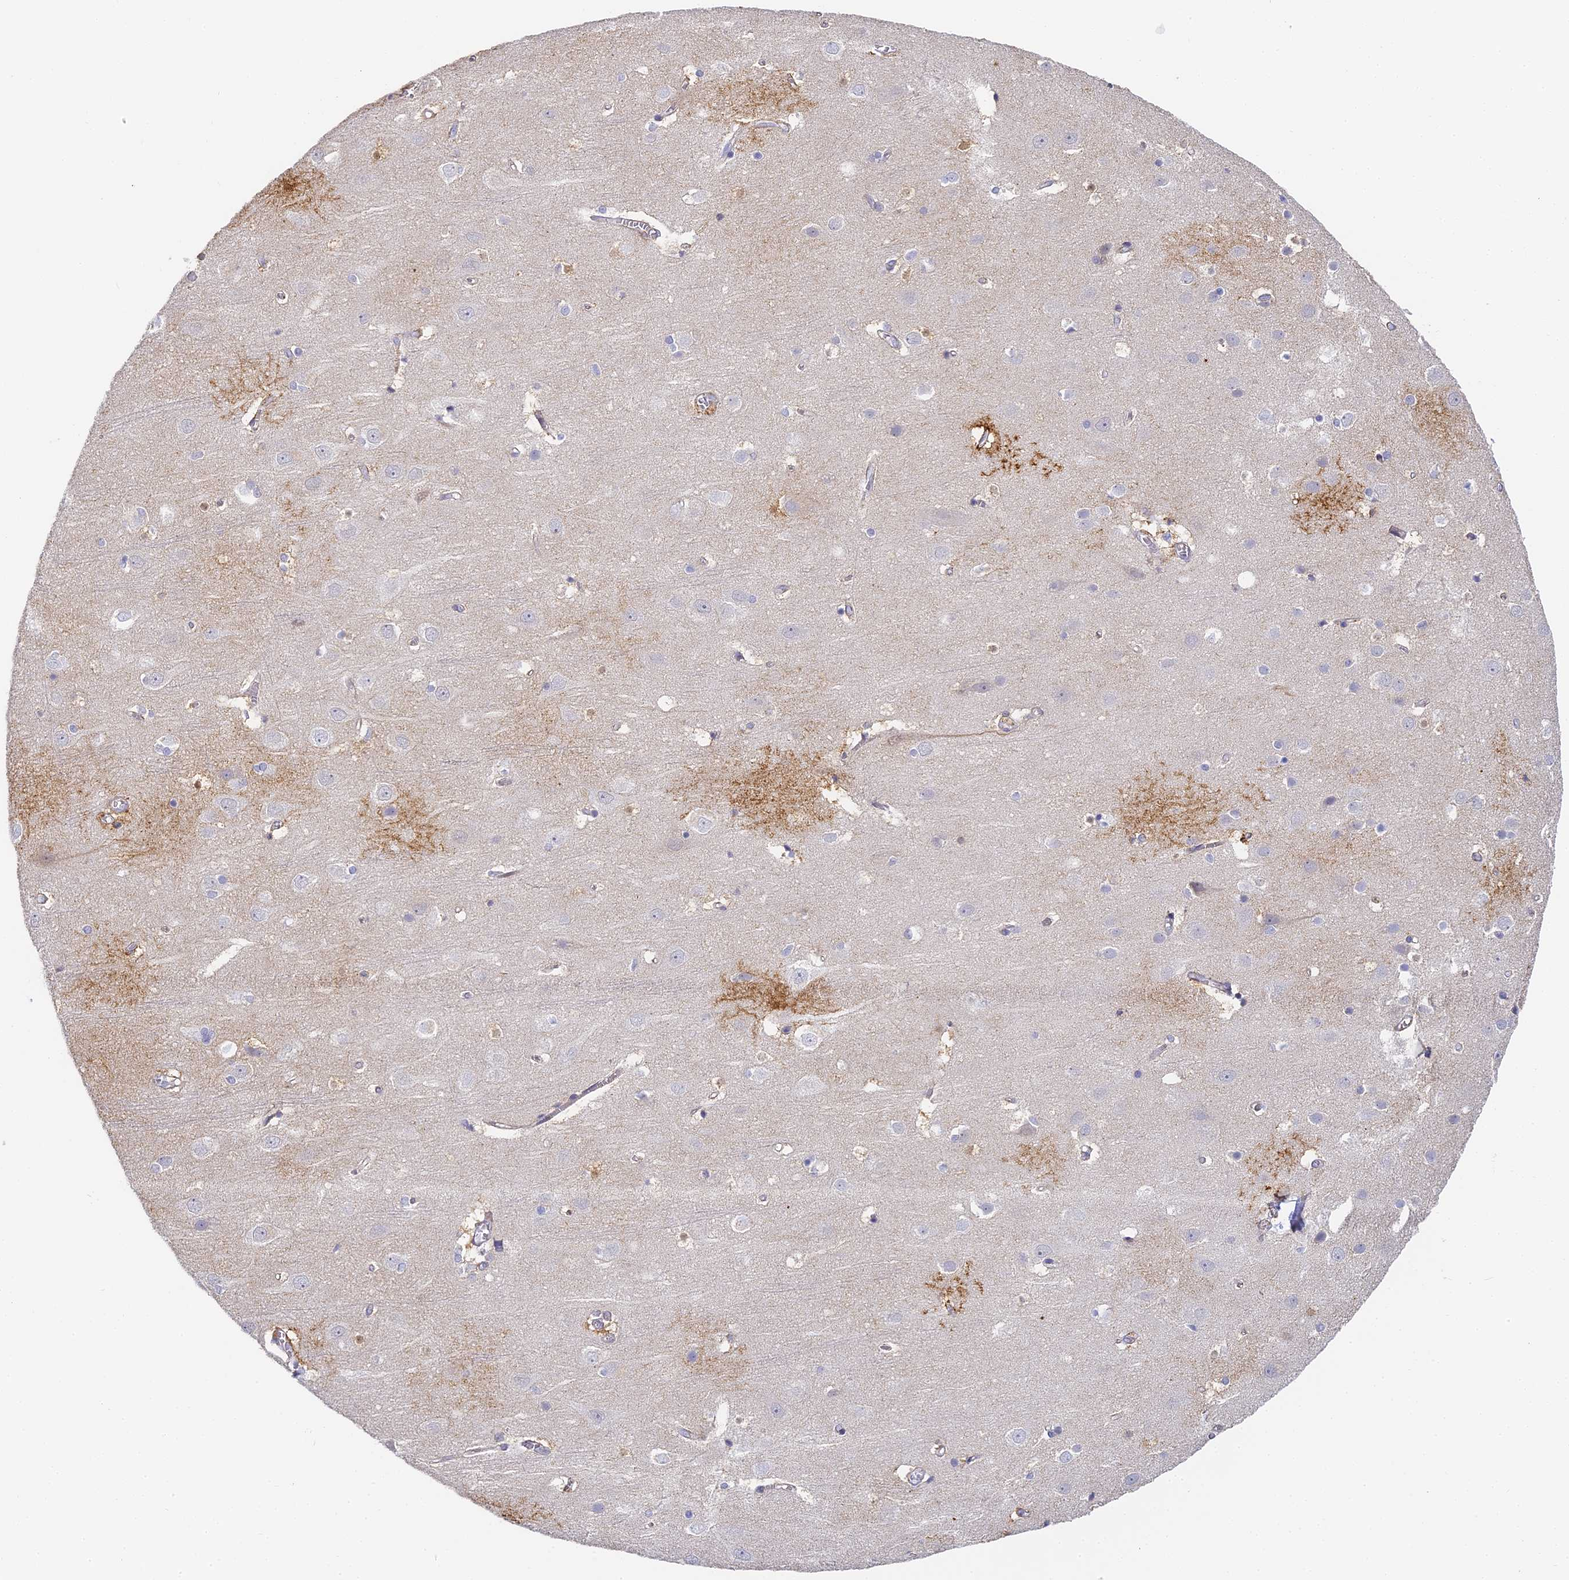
{"staining": {"intensity": "negative", "quantity": "none", "location": "none"}, "tissue": "cerebral cortex", "cell_type": "Endothelial cells", "image_type": "normal", "snomed": [{"axis": "morphology", "description": "Normal tissue, NOS"}, {"axis": "topography", "description": "Cerebral cortex"}], "caption": "IHC image of benign human cerebral cortex stained for a protein (brown), which exhibits no positivity in endothelial cells.", "gene": "GJA1", "patient": {"sex": "male", "age": 54}}